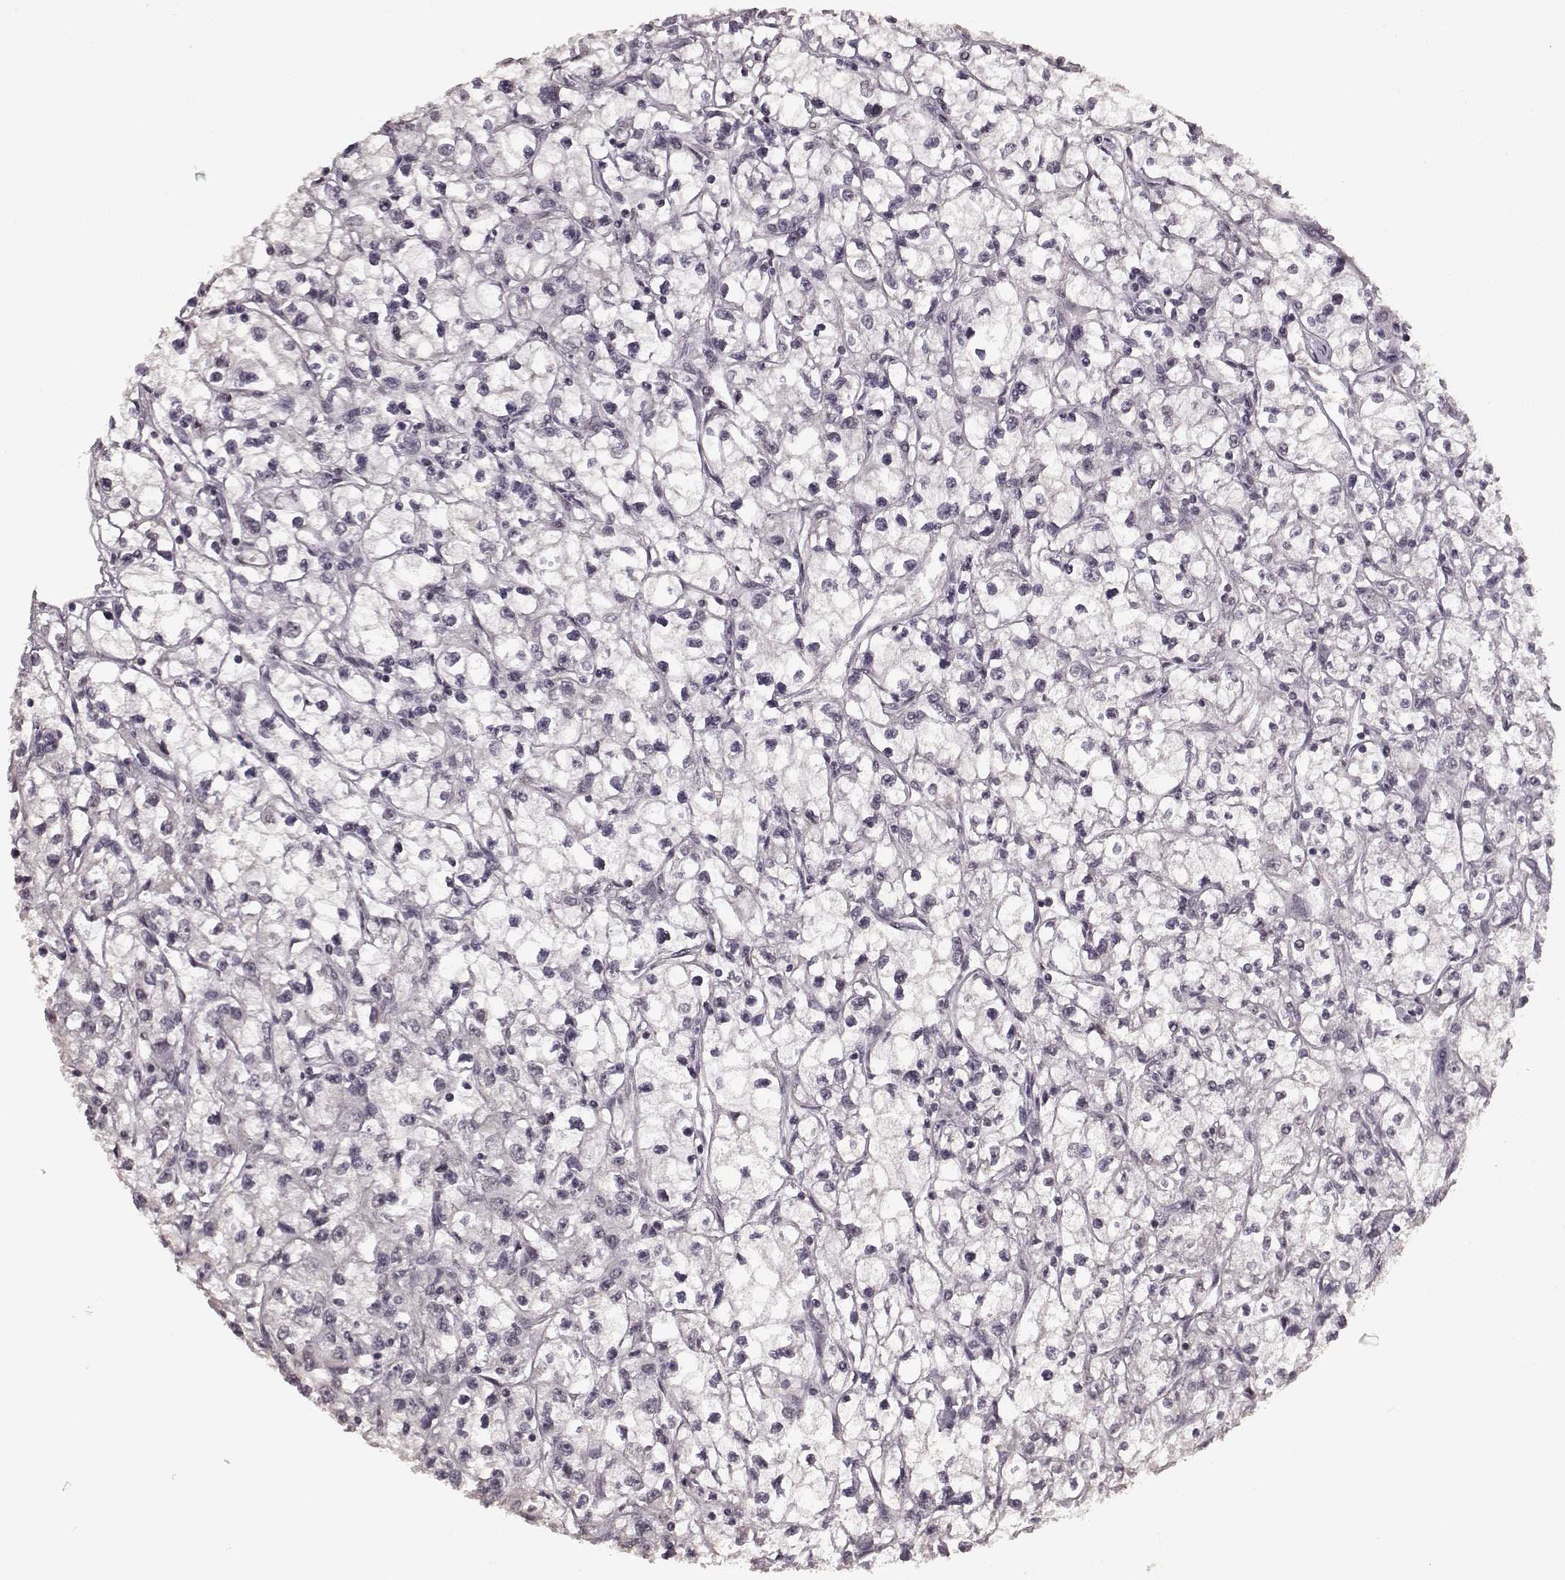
{"staining": {"intensity": "negative", "quantity": "none", "location": "none"}, "tissue": "renal cancer", "cell_type": "Tumor cells", "image_type": "cancer", "snomed": [{"axis": "morphology", "description": "Adenocarcinoma, NOS"}, {"axis": "topography", "description": "Kidney"}], "caption": "Immunohistochemistry of renal adenocarcinoma displays no staining in tumor cells.", "gene": "RRAGD", "patient": {"sex": "male", "age": 67}}